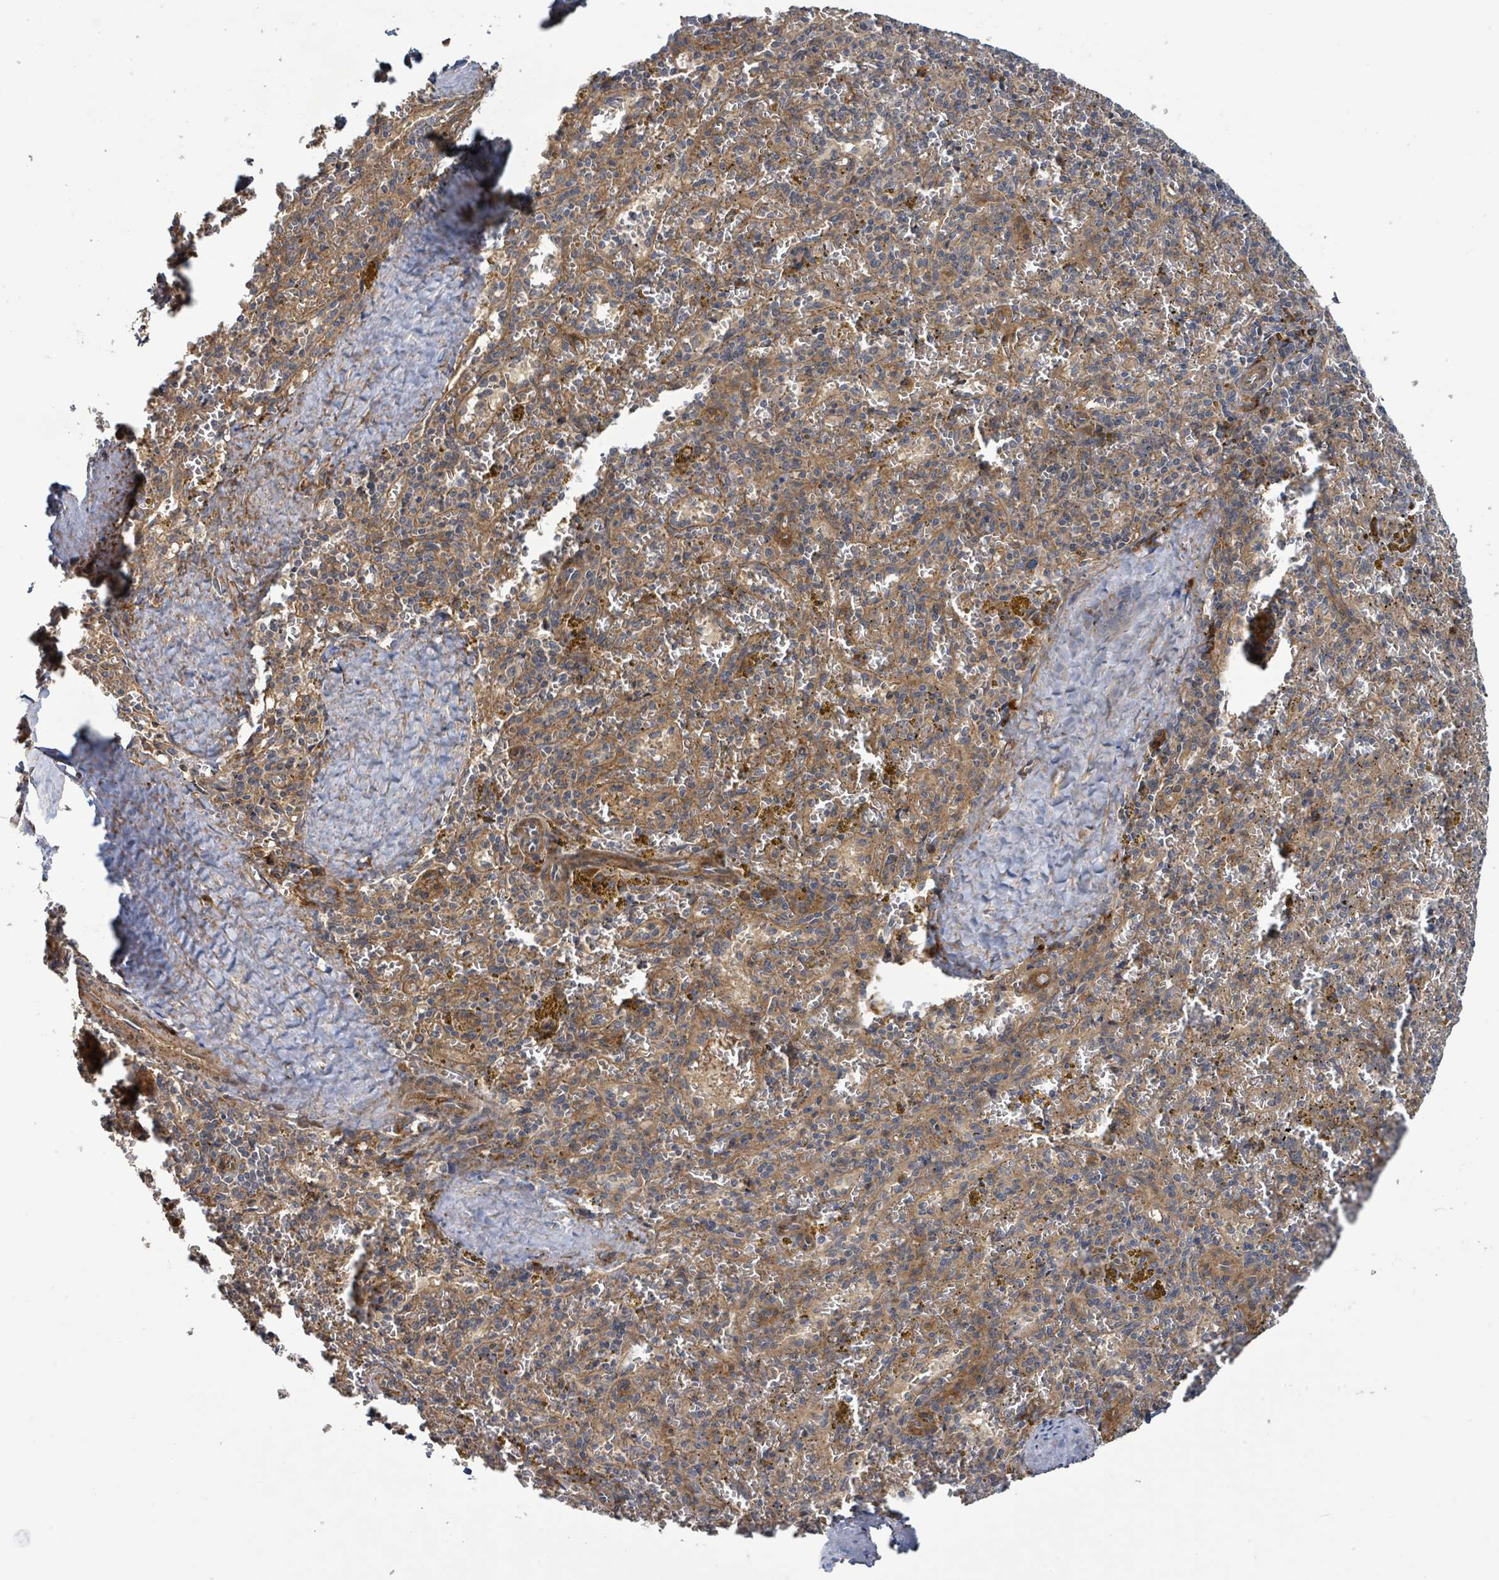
{"staining": {"intensity": "weak", "quantity": "<25%", "location": "cytoplasmic/membranous"}, "tissue": "spleen", "cell_type": "Cells in red pulp", "image_type": "normal", "snomed": [{"axis": "morphology", "description": "Normal tissue, NOS"}, {"axis": "topography", "description": "Spleen"}], "caption": "High power microscopy photomicrograph of an immunohistochemistry (IHC) image of unremarkable spleen, revealing no significant expression in cells in red pulp. (DAB immunohistochemistry (IHC) visualized using brightfield microscopy, high magnification).", "gene": "STARD4", "patient": {"sex": "male", "age": 57}}